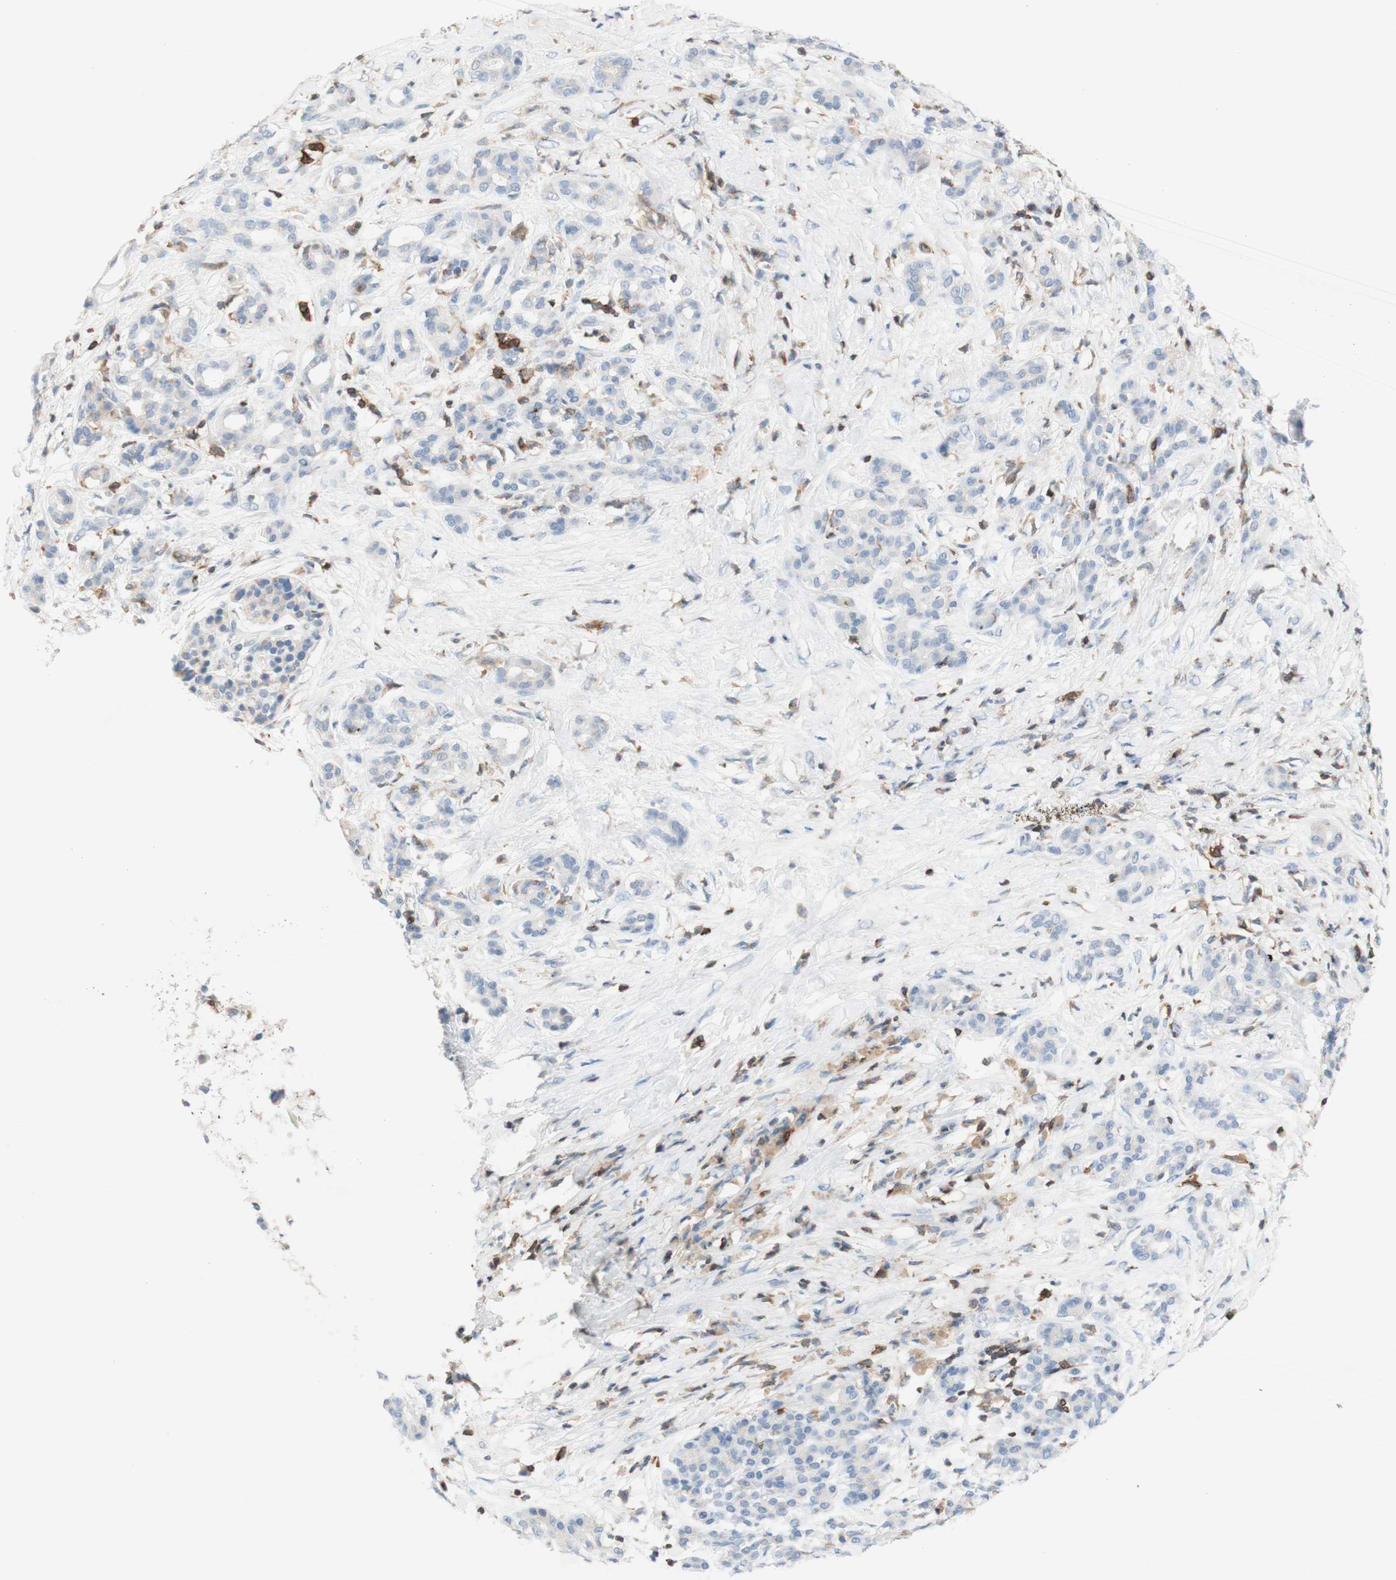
{"staining": {"intensity": "negative", "quantity": "none", "location": "none"}, "tissue": "pancreatic cancer", "cell_type": "Tumor cells", "image_type": "cancer", "snomed": [{"axis": "morphology", "description": "Adenocarcinoma, NOS"}, {"axis": "topography", "description": "Pancreas"}], "caption": "The IHC micrograph has no significant staining in tumor cells of pancreatic cancer (adenocarcinoma) tissue. The staining was performed using DAB to visualize the protein expression in brown, while the nuclei were stained in blue with hematoxylin (Magnification: 20x).", "gene": "SPINK6", "patient": {"sex": "male", "age": 41}}